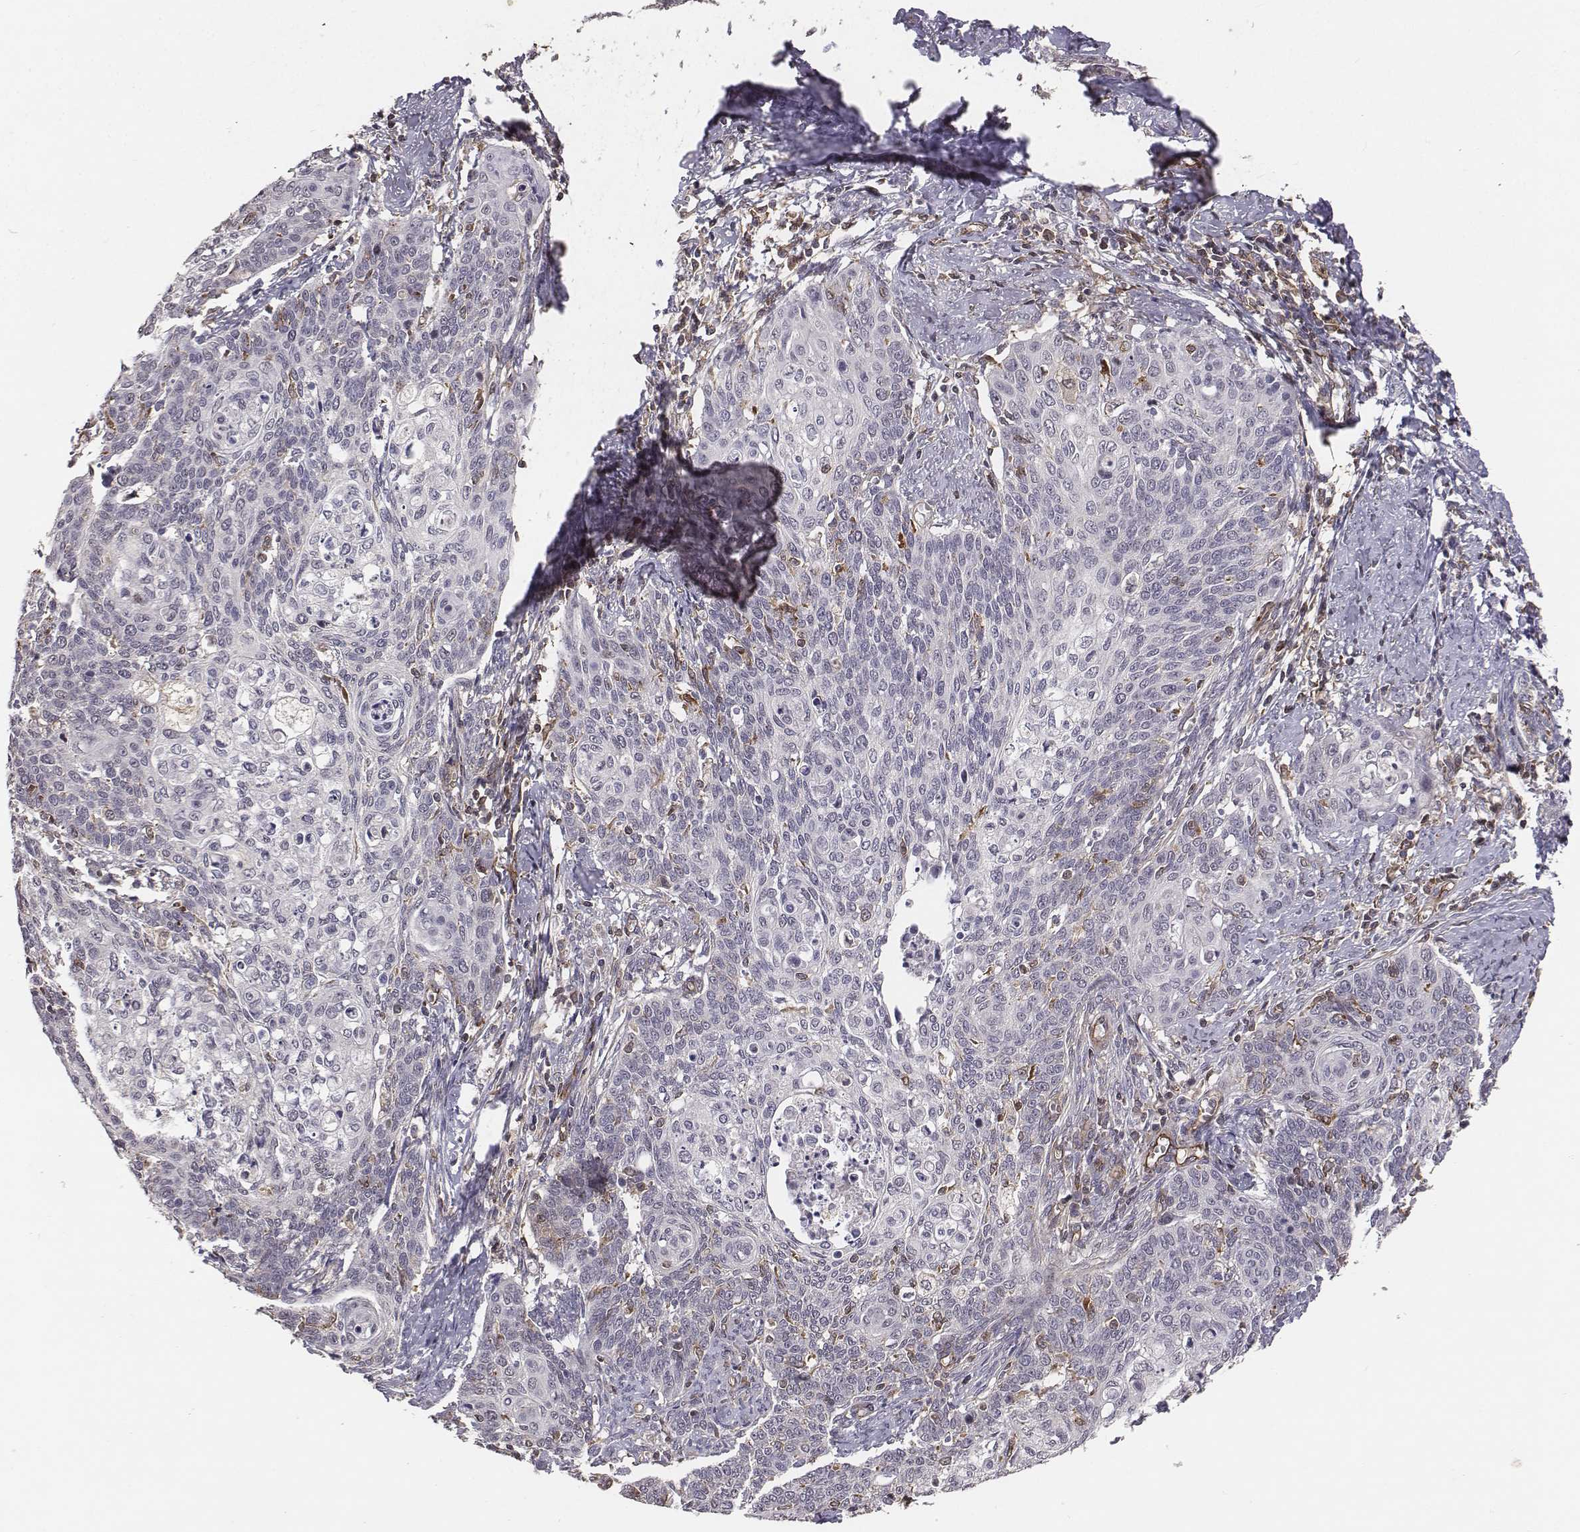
{"staining": {"intensity": "negative", "quantity": "none", "location": "none"}, "tissue": "cervical cancer", "cell_type": "Tumor cells", "image_type": "cancer", "snomed": [{"axis": "morphology", "description": "Normal tissue, NOS"}, {"axis": "morphology", "description": "Squamous cell carcinoma, NOS"}, {"axis": "topography", "description": "Cervix"}], "caption": "Photomicrograph shows no protein staining in tumor cells of cervical cancer (squamous cell carcinoma) tissue.", "gene": "PTPRG", "patient": {"sex": "female", "age": 39}}